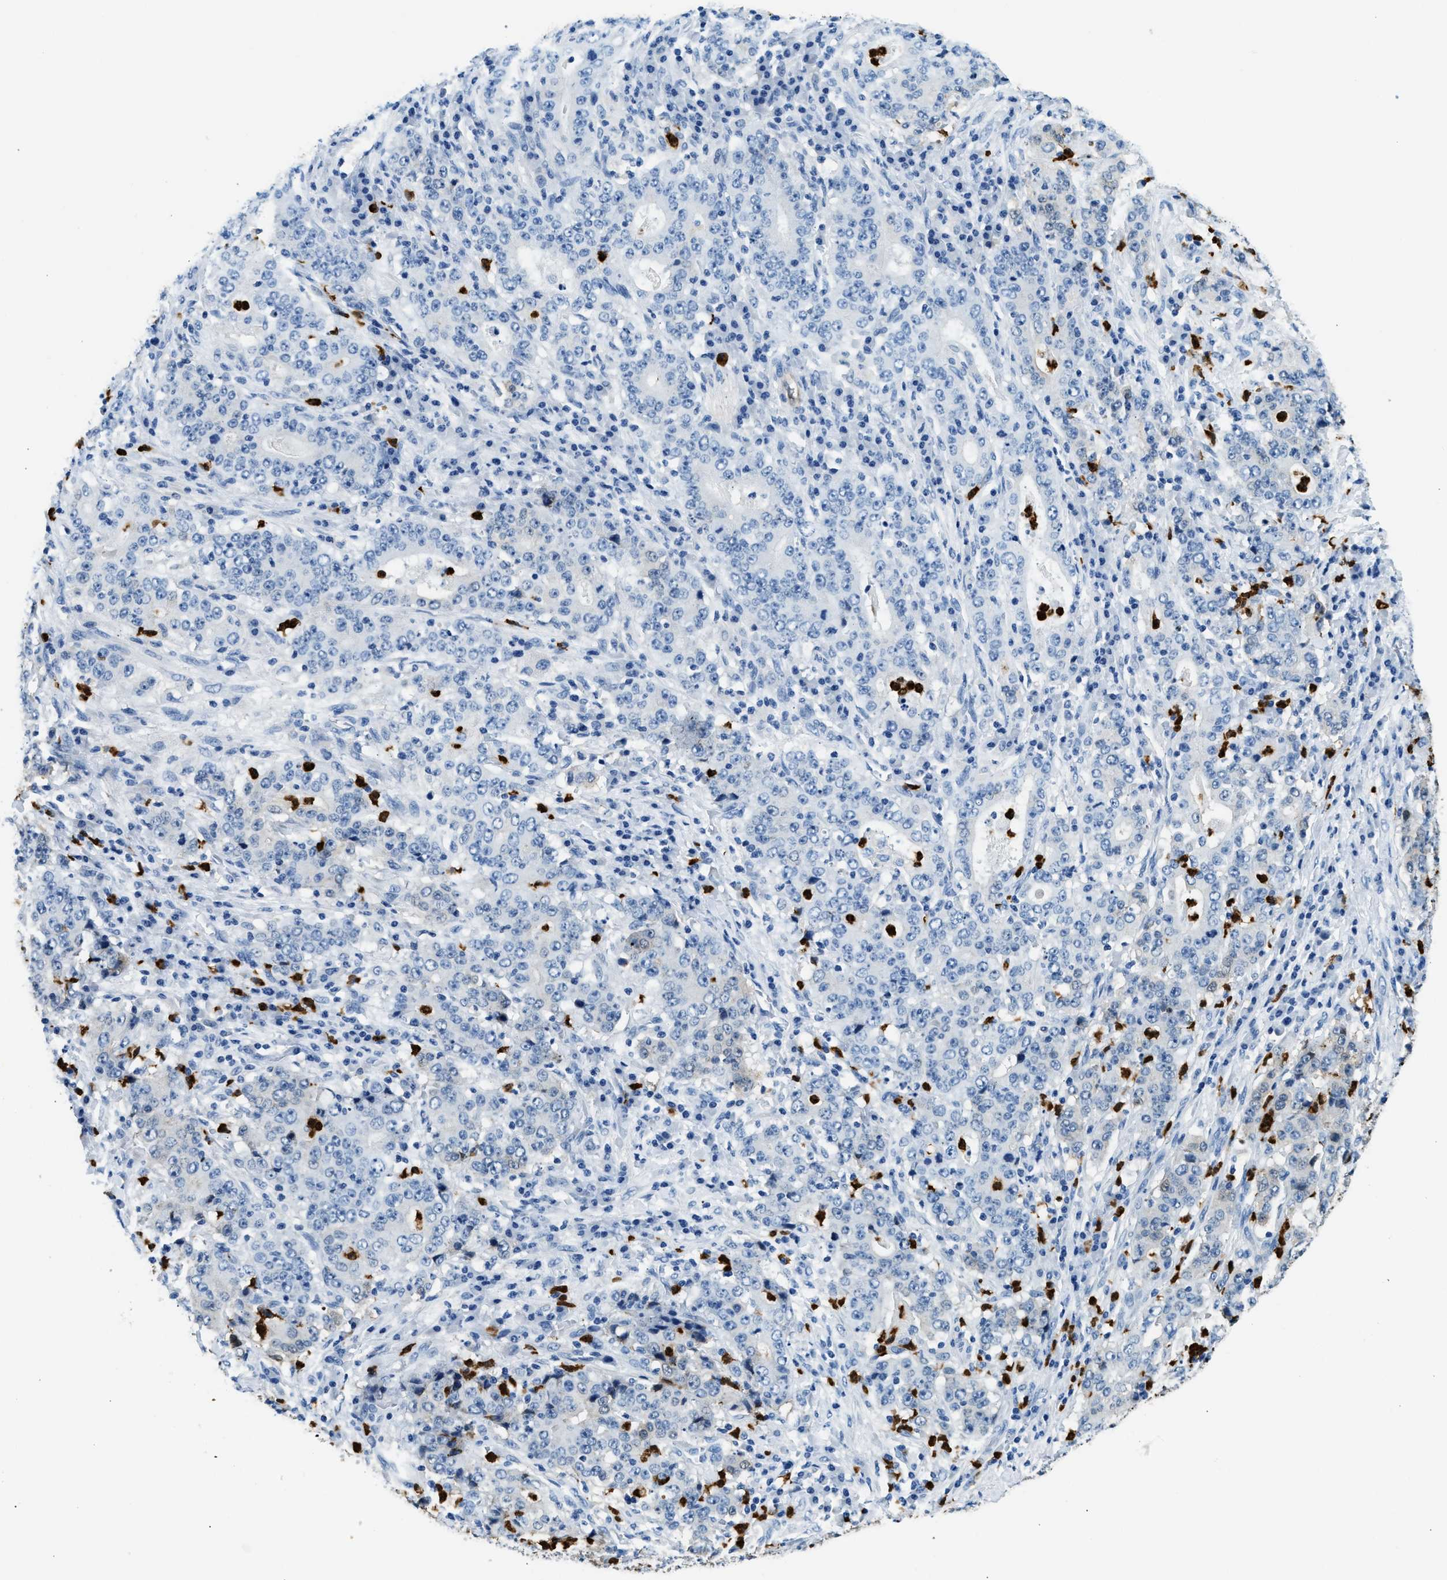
{"staining": {"intensity": "negative", "quantity": "none", "location": "none"}, "tissue": "stomach cancer", "cell_type": "Tumor cells", "image_type": "cancer", "snomed": [{"axis": "morphology", "description": "Normal tissue, NOS"}, {"axis": "morphology", "description": "Adenocarcinoma, NOS"}, {"axis": "topography", "description": "Stomach, upper"}, {"axis": "topography", "description": "Stomach"}], "caption": "Photomicrograph shows no significant protein positivity in tumor cells of stomach cancer.", "gene": "ANXA3", "patient": {"sex": "male", "age": 59}}